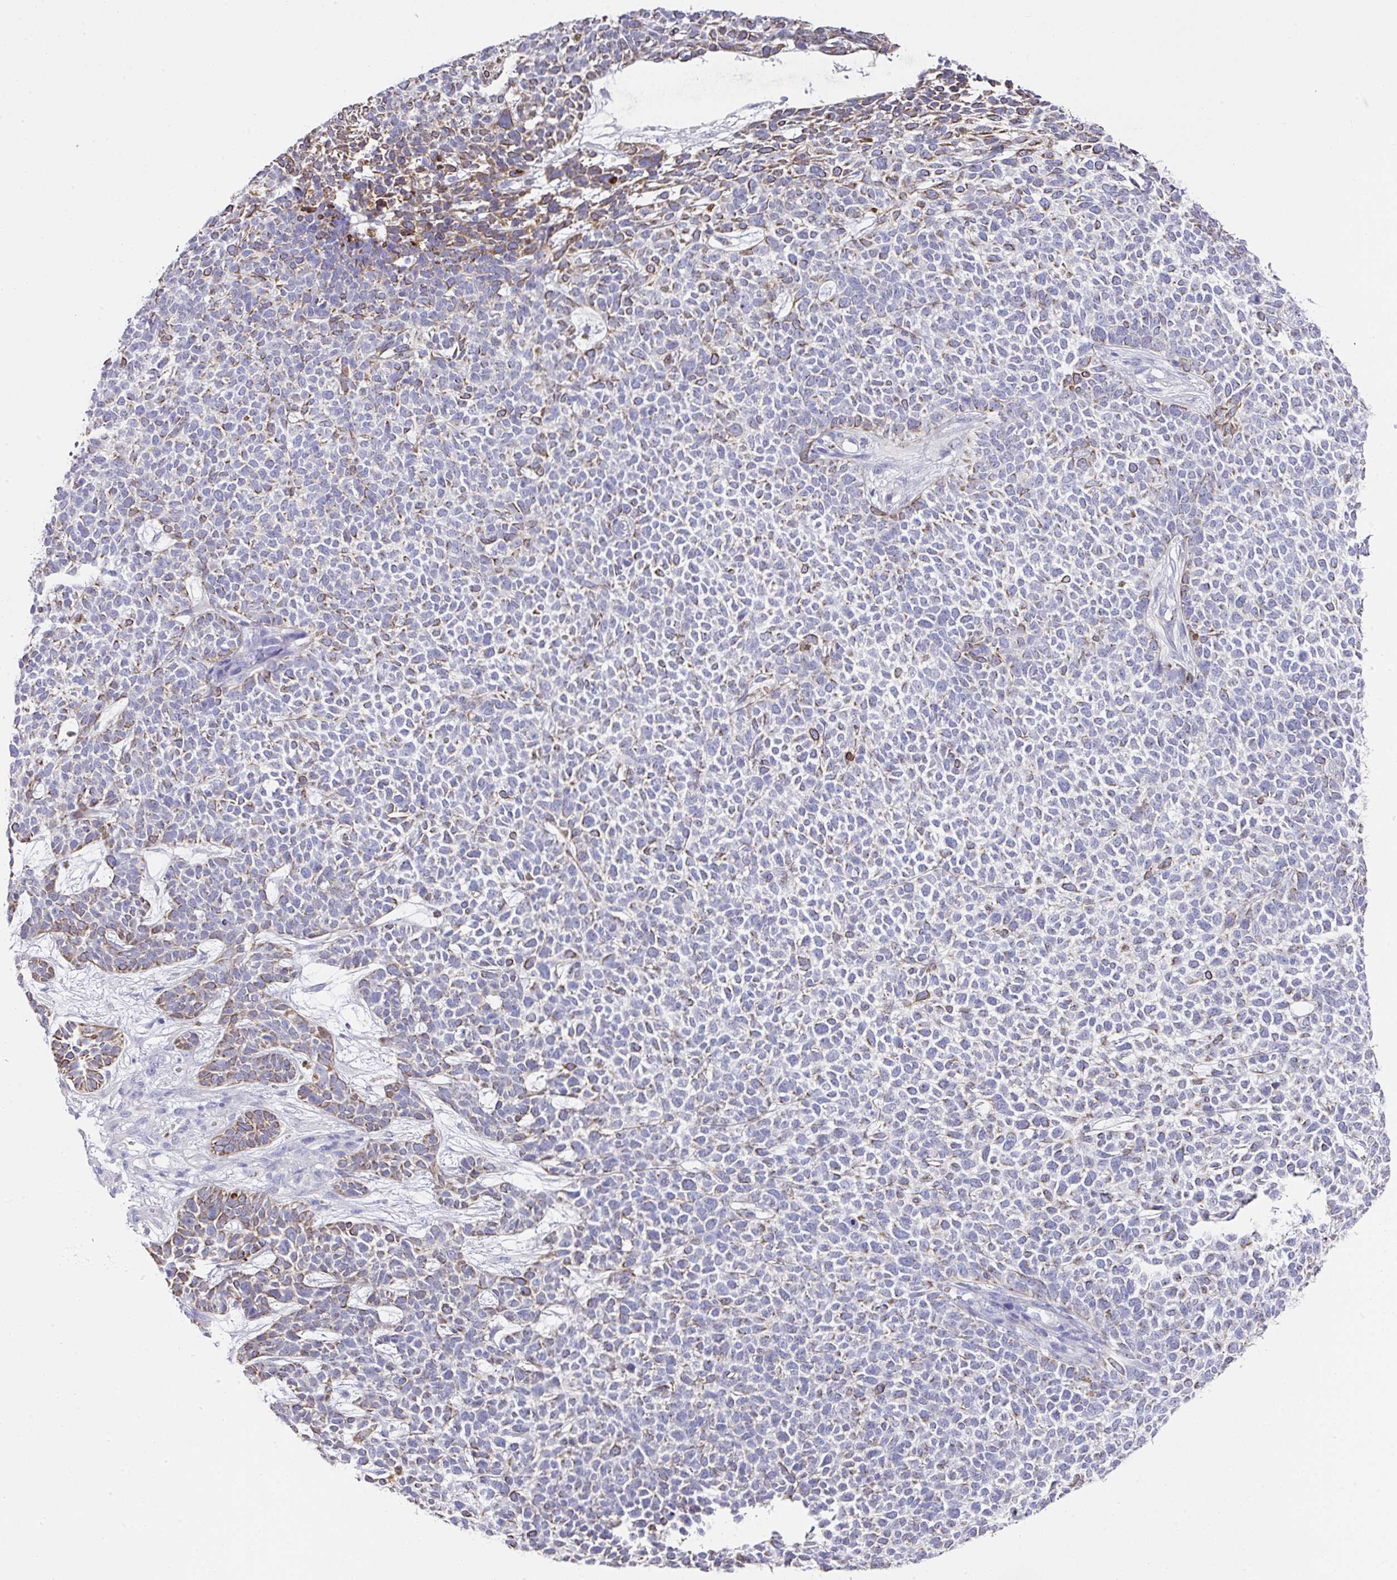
{"staining": {"intensity": "moderate", "quantity": "25%-75%", "location": "cytoplasmic/membranous"}, "tissue": "skin cancer", "cell_type": "Tumor cells", "image_type": "cancer", "snomed": [{"axis": "morphology", "description": "Basal cell carcinoma"}, {"axis": "topography", "description": "Skin"}], "caption": "A histopathology image showing moderate cytoplasmic/membranous staining in approximately 25%-75% of tumor cells in skin basal cell carcinoma, as visualized by brown immunohistochemical staining.", "gene": "TARM1", "patient": {"sex": "female", "age": 84}}